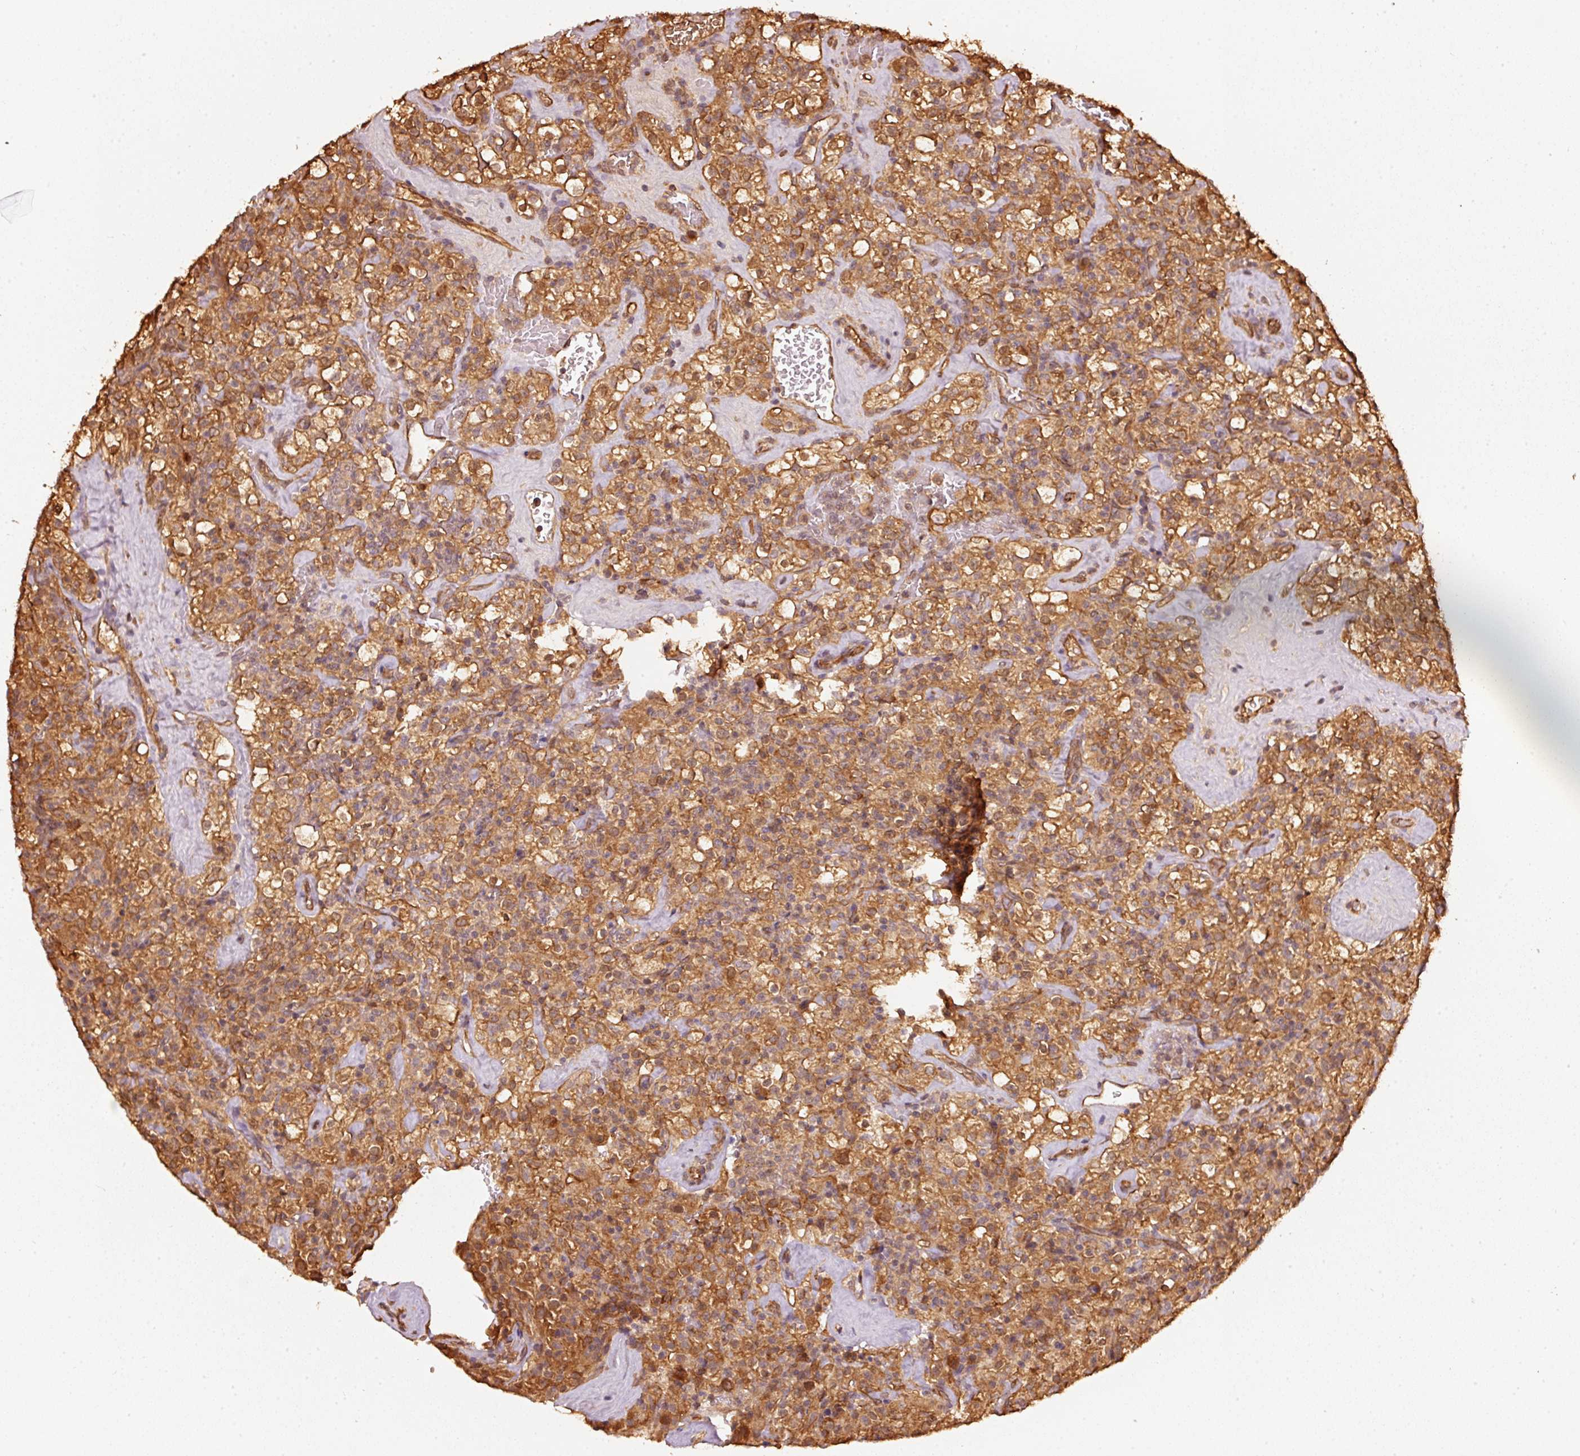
{"staining": {"intensity": "moderate", "quantity": ">75%", "location": "cytoplasmic/membranous"}, "tissue": "renal cancer", "cell_type": "Tumor cells", "image_type": "cancer", "snomed": [{"axis": "morphology", "description": "Adenocarcinoma, NOS"}, {"axis": "topography", "description": "Kidney"}], "caption": "This histopathology image reveals immunohistochemistry staining of renal cancer (adenocarcinoma), with medium moderate cytoplasmic/membranous expression in about >75% of tumor cells.", "gene": "STAU1", "patient": {"sex": "female", "age": 74}}